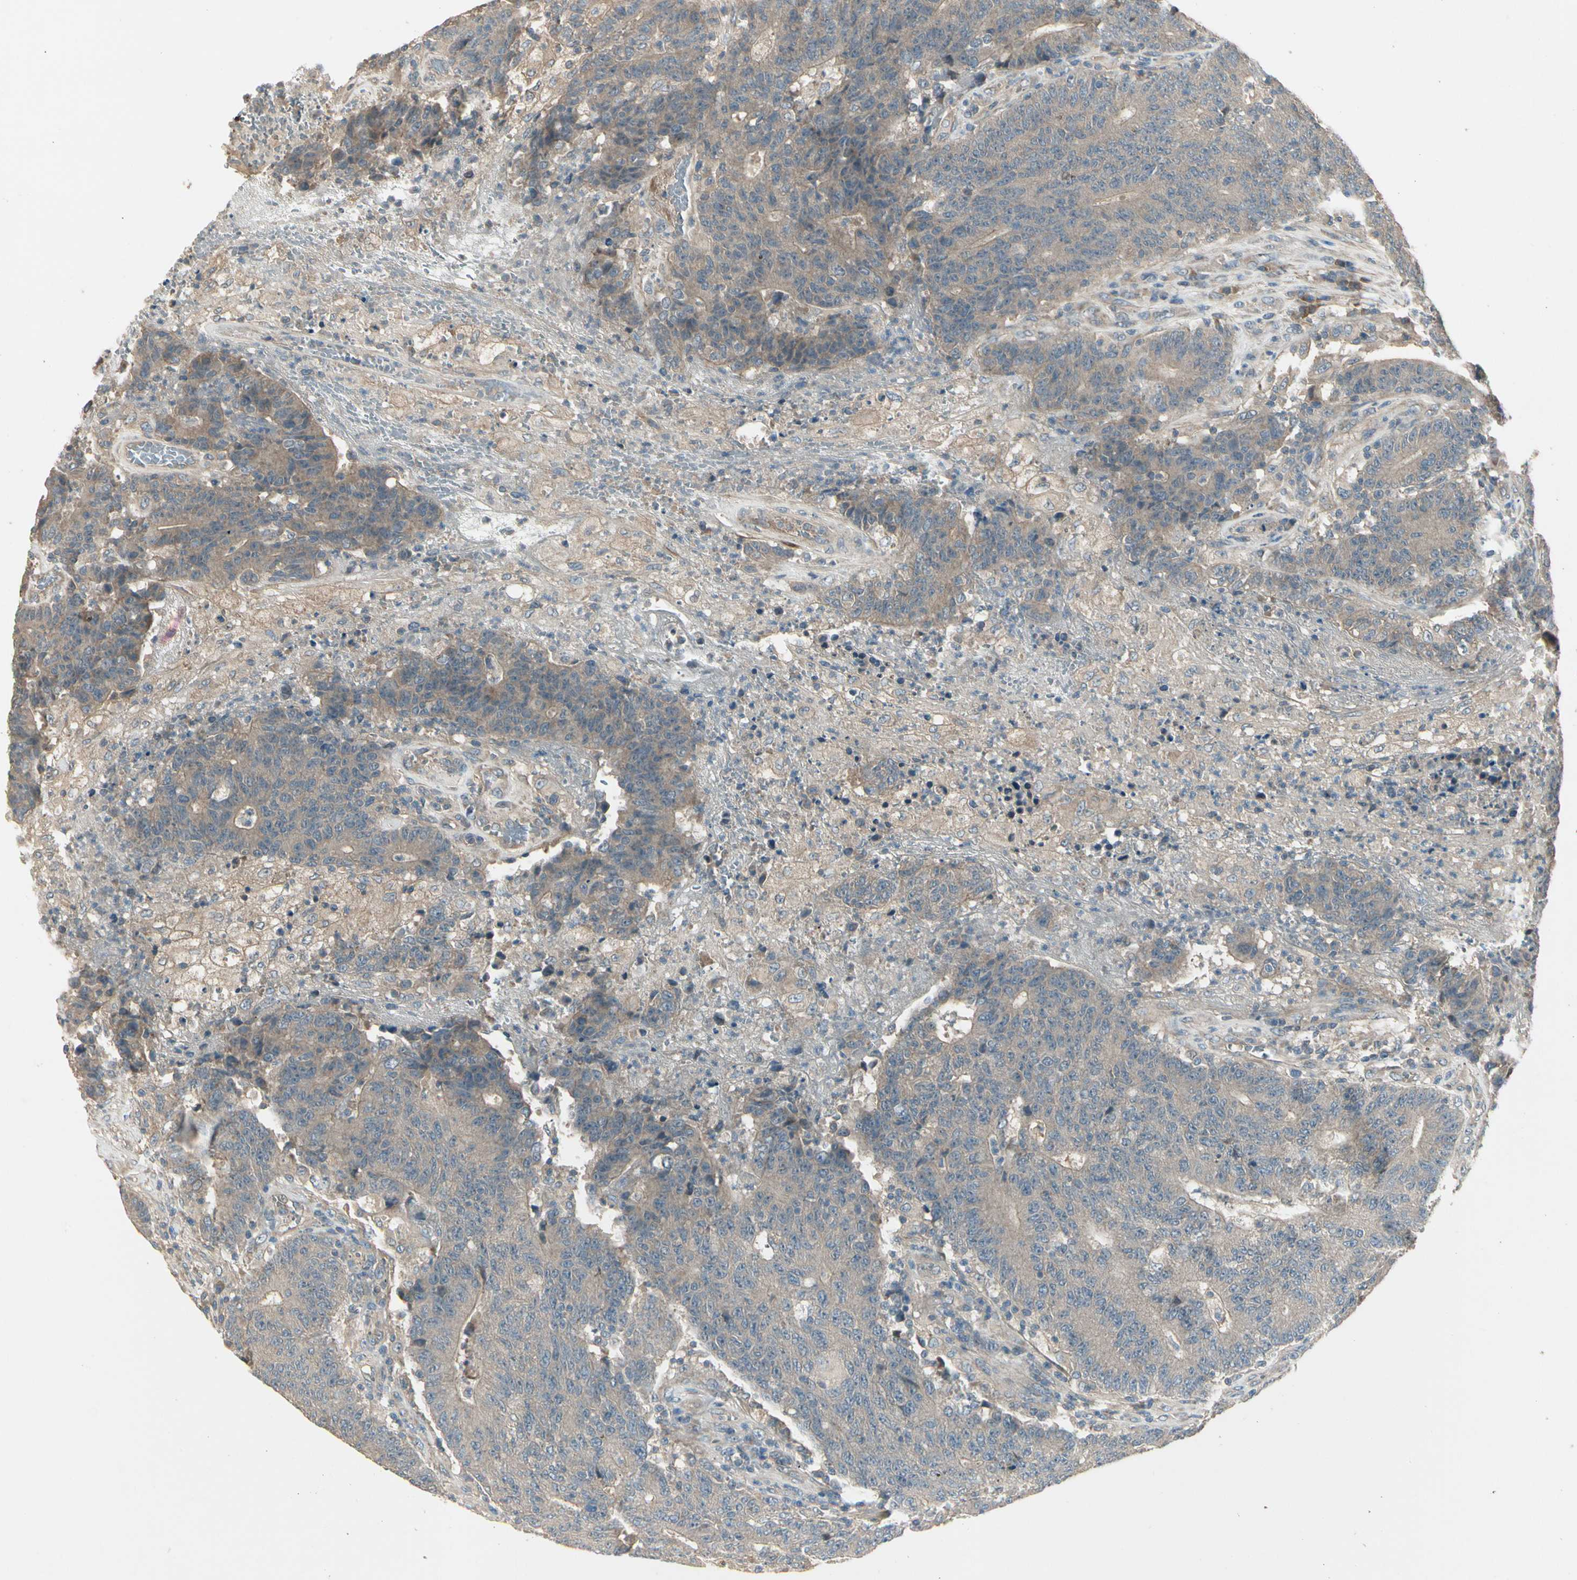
{"staining": {"intensity": "weak", "quantity": "25%-75%", "location": "cytoplasmic/membranous"}, "tissue": "colorectal cancer", "cell_type": "Tumor cells", "image_type": "cancer", "snomed": [{"axis": "morphology", "description": "Normal tissue, NOS"}, {"axis": "morphology", "description": "Adenocarcinoma, NOS"}, {"axis": "topography", "description": "Colon"}], "caption": "This is a photomicrograph of IHC staining of colorectal cancer, which shows weak staining in the cytoplasmic/membranous of tumor cells.", "gene": "ACVR1", "patient": {"sex": "female", "age": 75}}